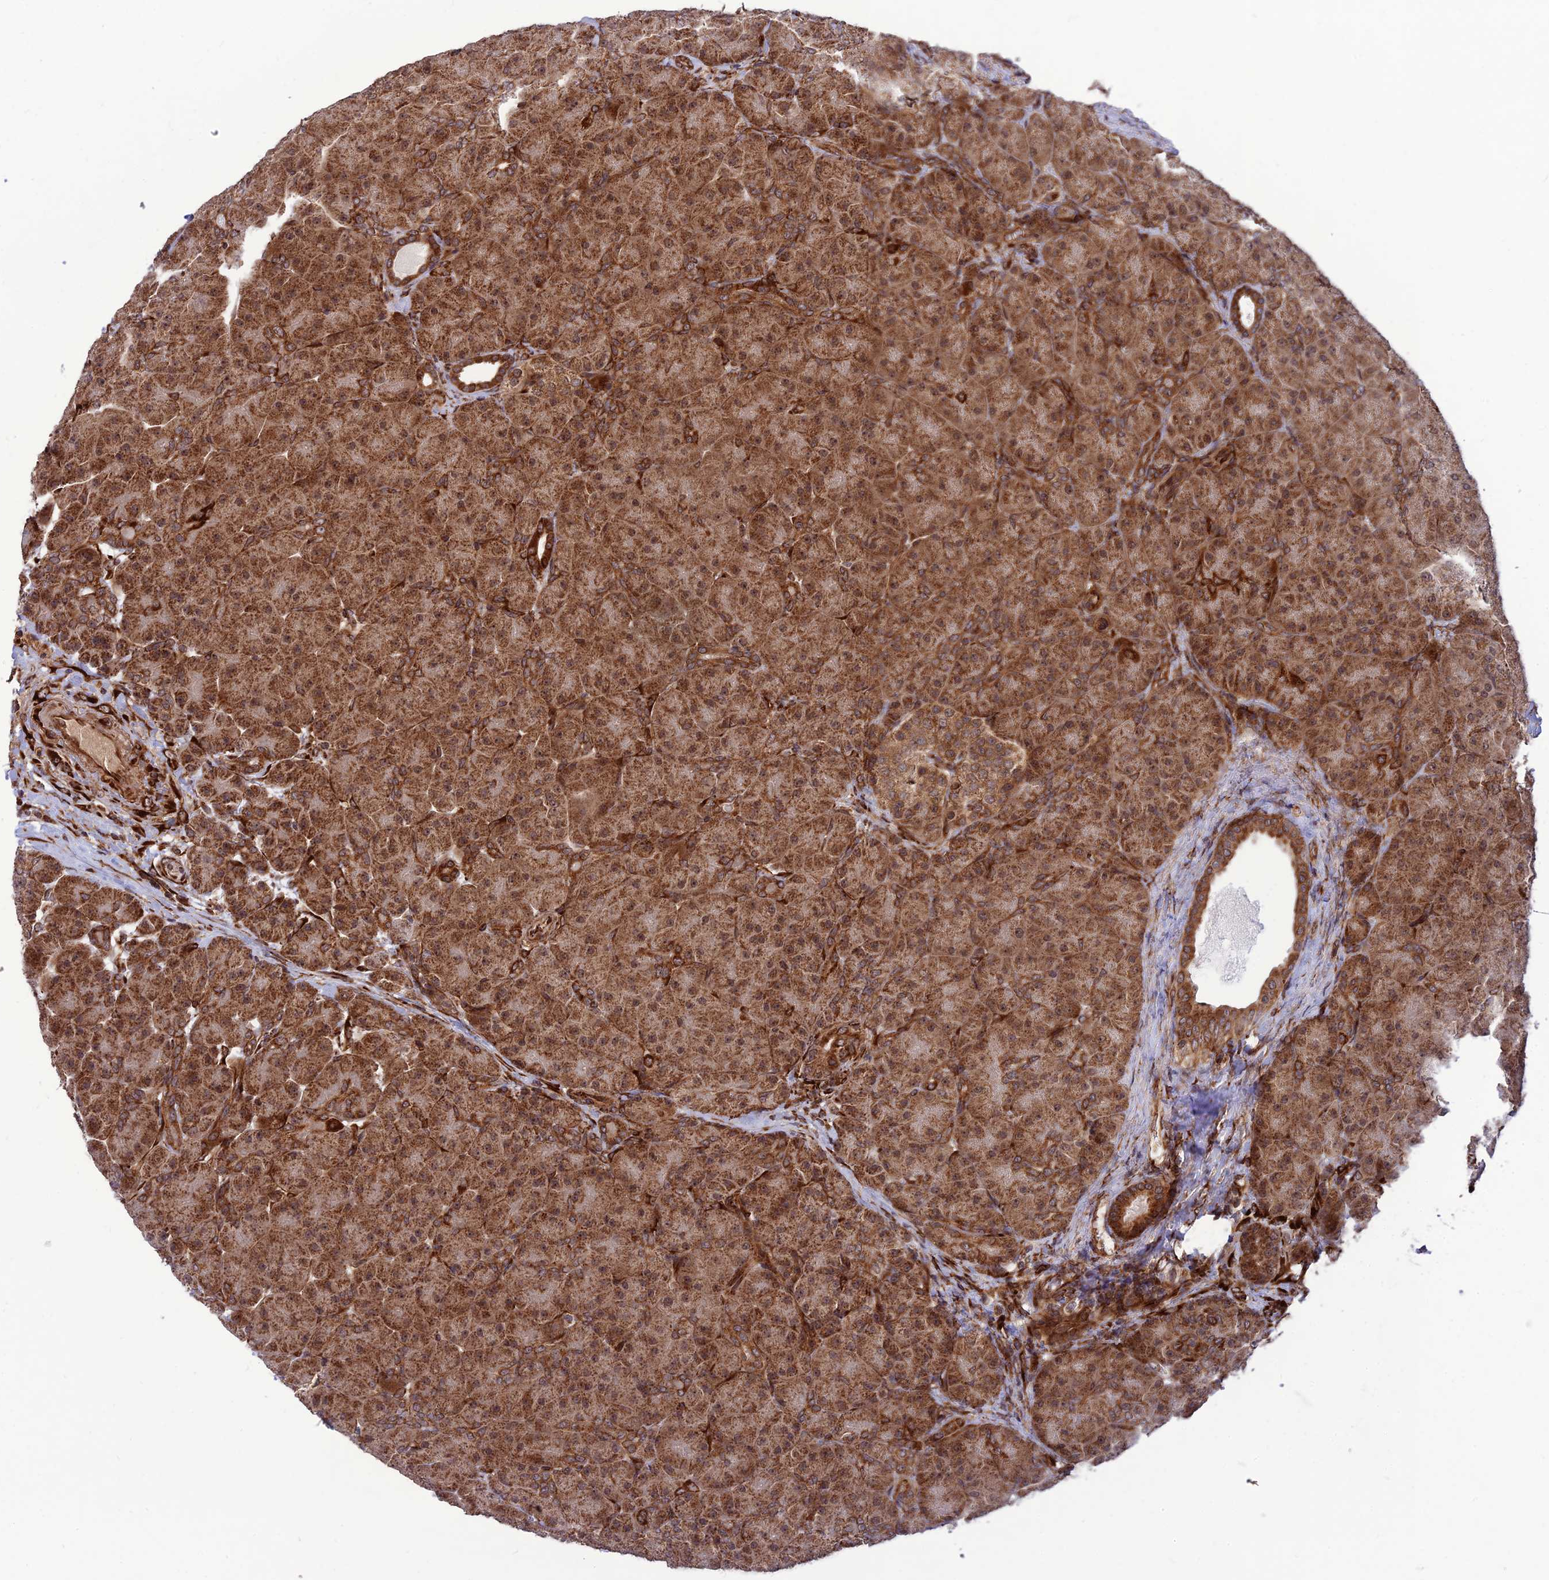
{"staining": {"intensity": "strong", "quantity": ">75%", "location": "cytoplasmic/membranous,nuclear"}, "tissue": "pancreas", "cell_type": "Exocrine glandular cells", "image_type": "normal", "snomed": [{"axis": "morphology", "description": "Normal tissue, NOS"}, {"axis": "topography", "description": "Pancreas"}], "caption": "High-power microscopy captured an IHC micrograph of normal pancreas, revealing strong cytoplasmic/membranous,nuclear positivity in approximately >75% of exocrine glandular cells.", "gene": "CRTAP", "patient": {"sex": "male", "age": 66}}